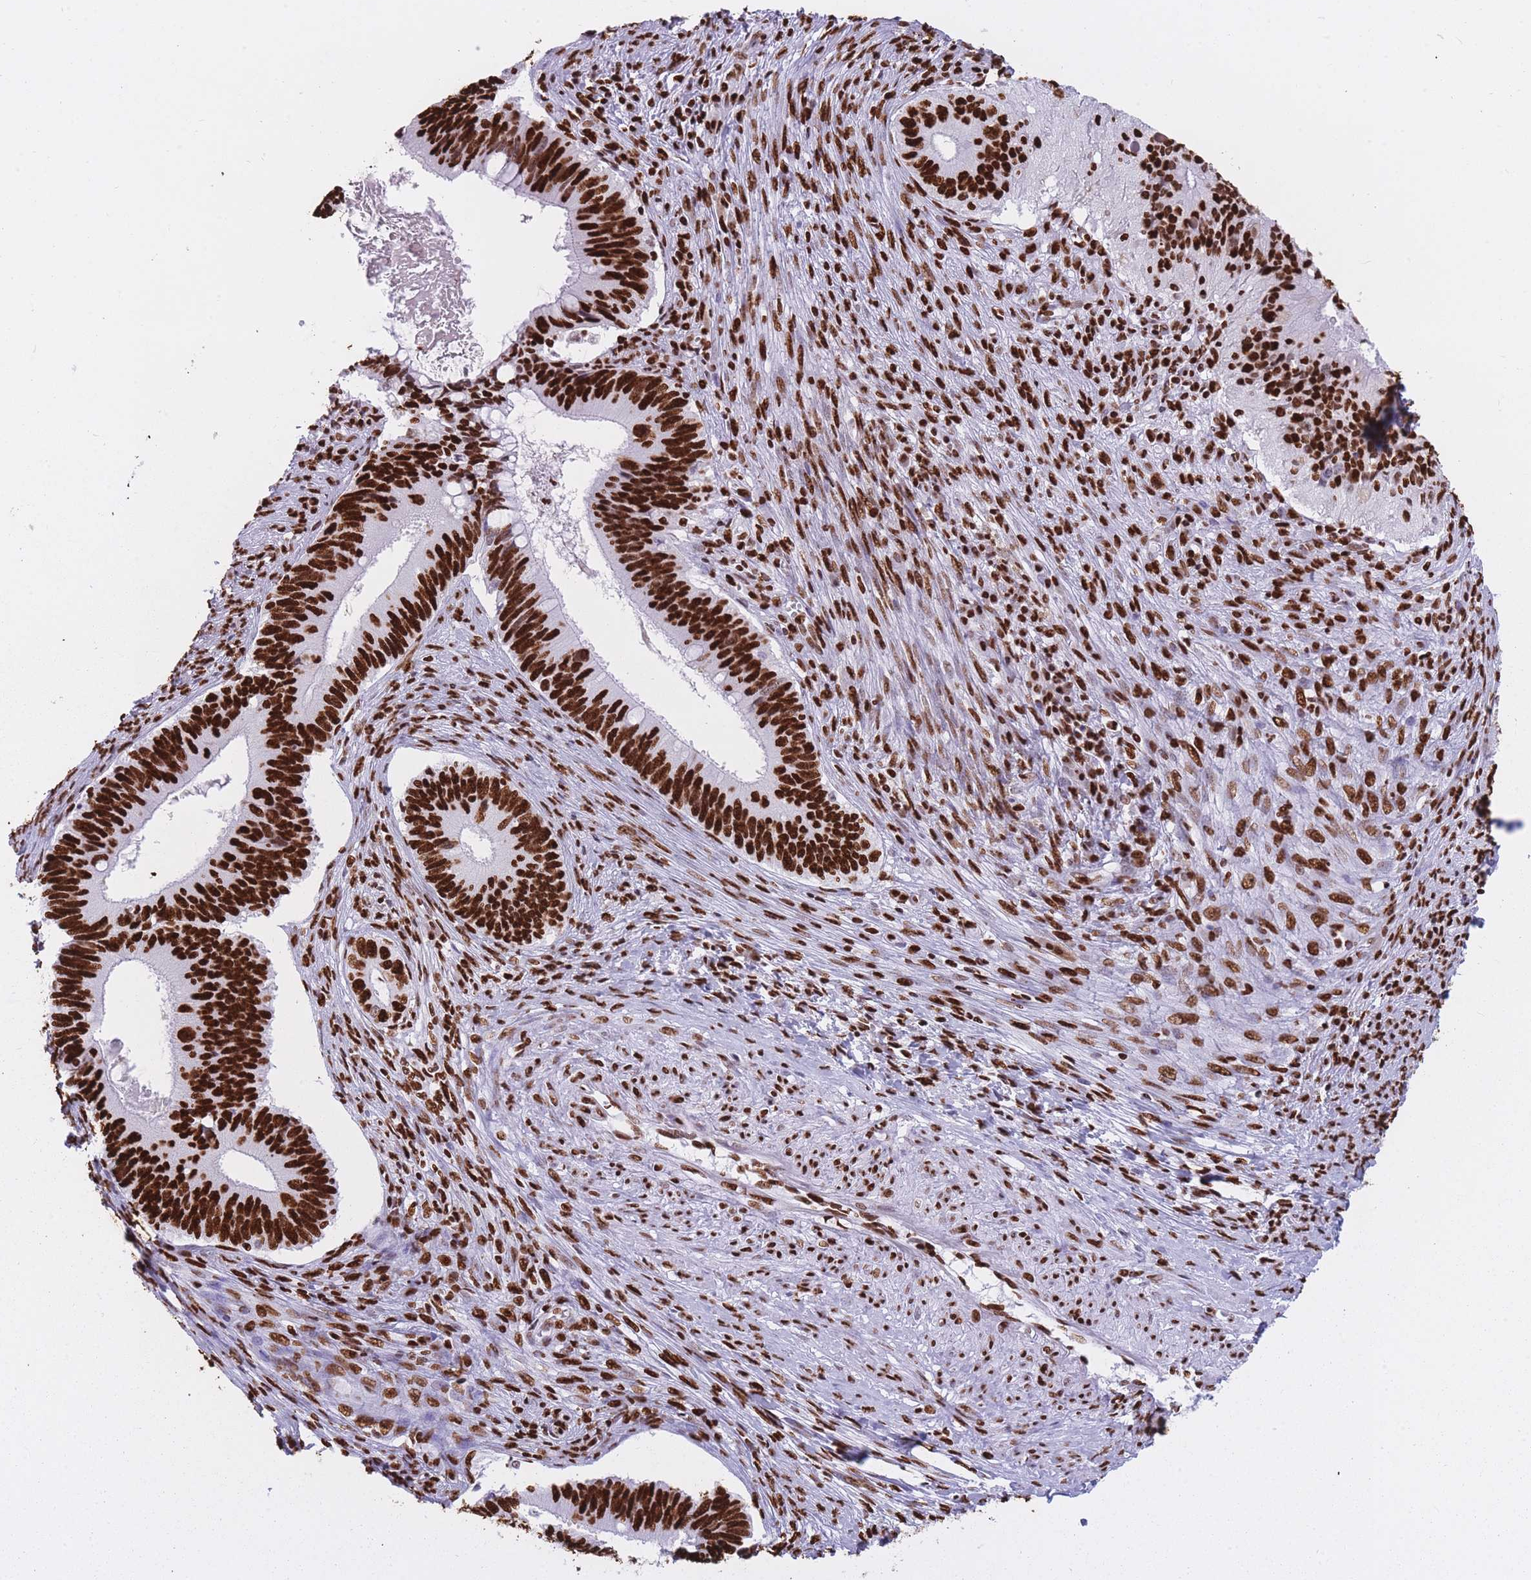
{"staining": {"intensity": "strong", "quantity": ">75%", "location": "nuclear"}, "tissue": "cervical cancer", "cell_type": "Tumor cells", "image_type": "cancer", "snomed": [{"axis": "morphology", "description": "Adenocarcinoma, NOS"}, {"axis": "topography", "description": "Cervix"}], "caption": "IHC photomicrograph of neoplastic tissue: cervical cancer (adenocarcinoma) stained using IHC exhibits high levels of strong protein expression localized specifically in the nuclear of tumor cells, appearing as a nuclear brown color.", "gene": "HNRNPUL1", "patient": {"sex": "female", "age": 42}}